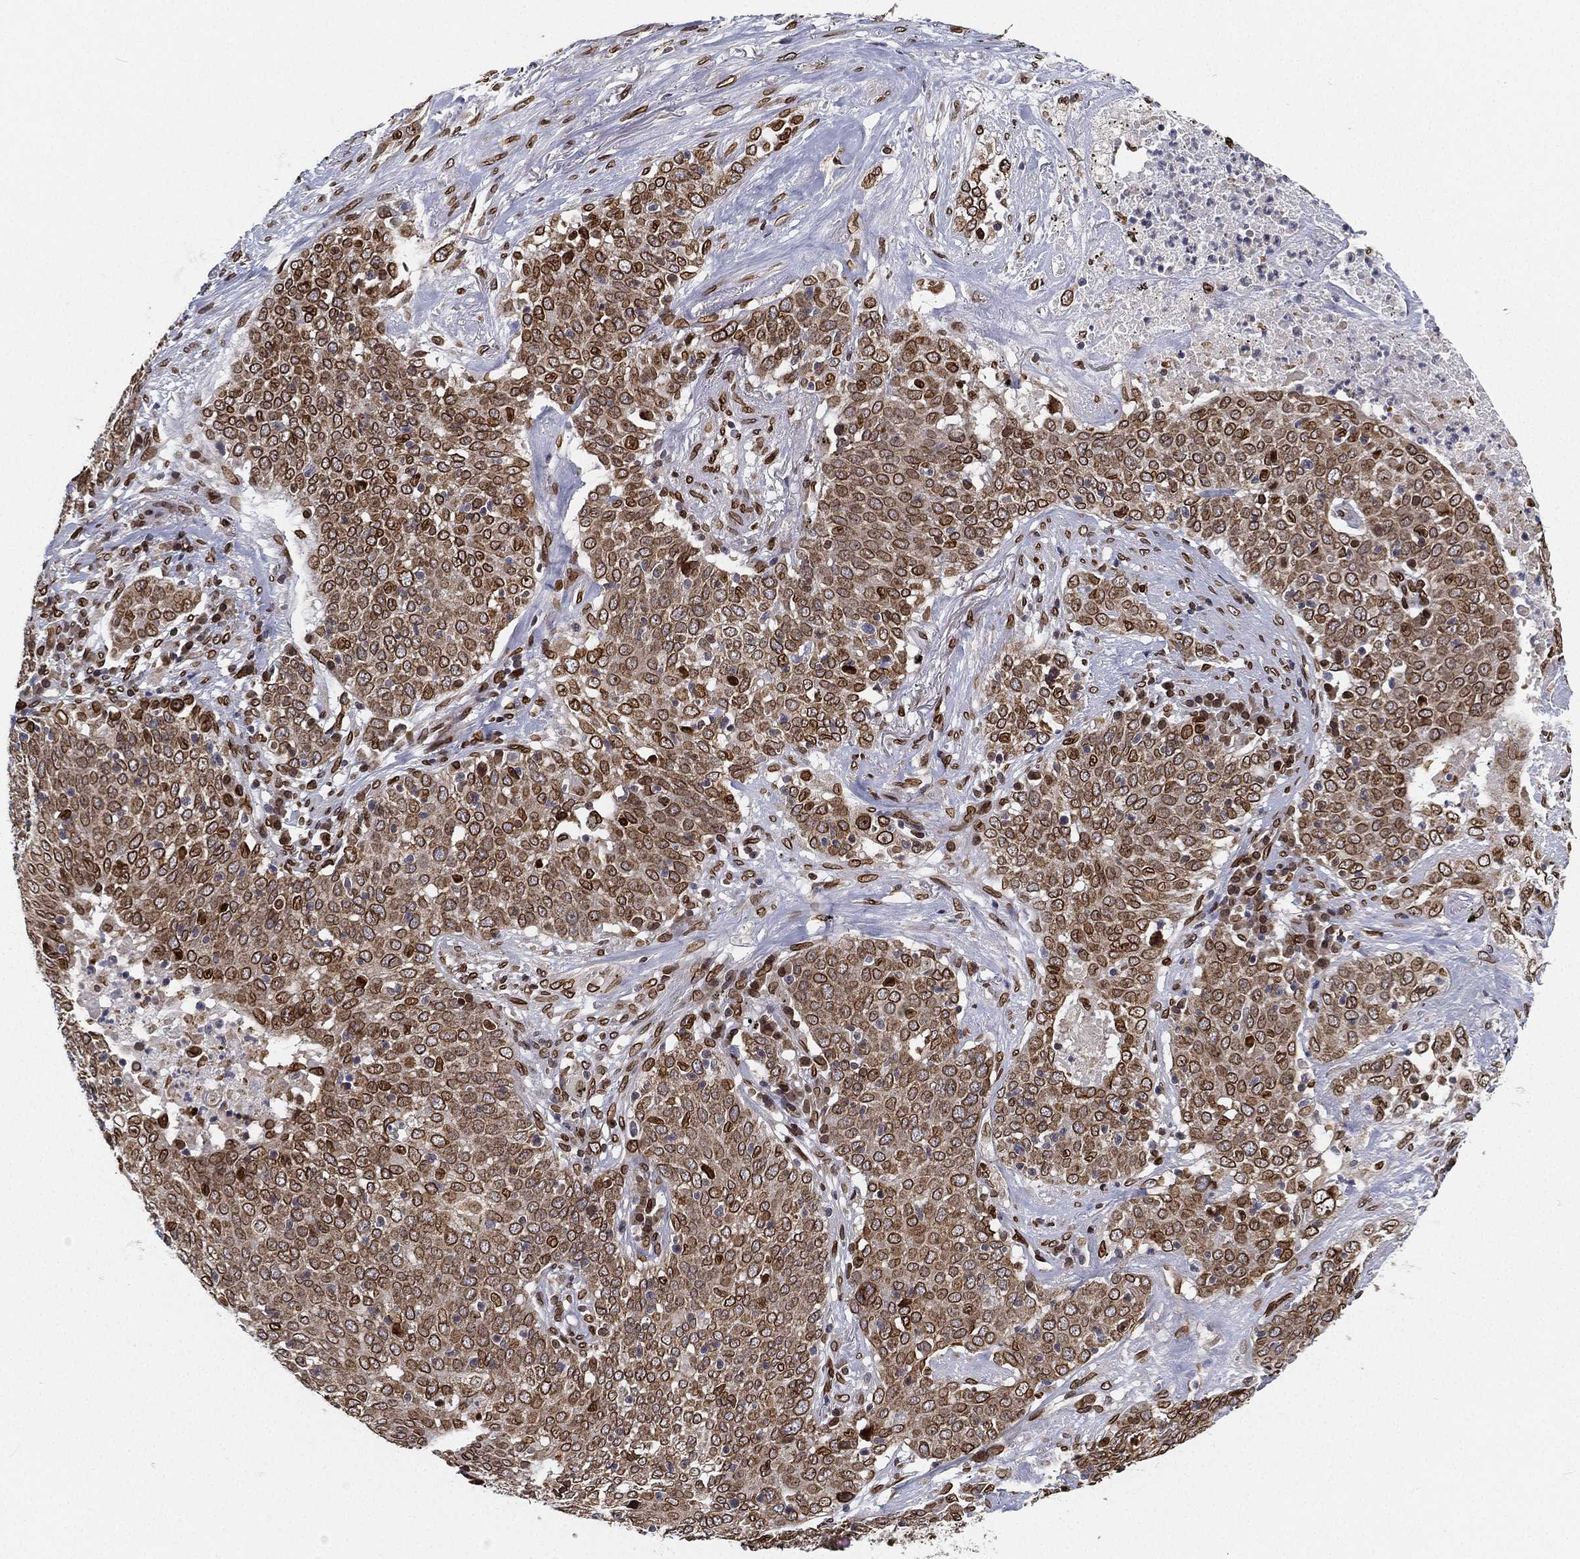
{"staining": {"intensity": "strong", "quantity": ">75%", "location": "cytoplasmic/membranous,nuclear"}, "tissue": "lung cancer", "cell_type": "Tumor cells", "image_type": "cancer", "snomed": [{"axis": "morphology", "description": "Squamous cell carcinoma, NOS"}, {"axis": "topography", "description": "Lung"}], "caption": "High-magnification brightfield microscopy of lung squamous cell carcinoma stained with DAB (3,3'-diaminobenzidine) (brown) and counterstained with hematoxylin (blue). tumor cells exhibit strong cytoplasmic/membranous and nuclear expression is appreciated in about>75% of cells.", "gene": "PALB2", "patient": {"sex": "male", "age": 82}}